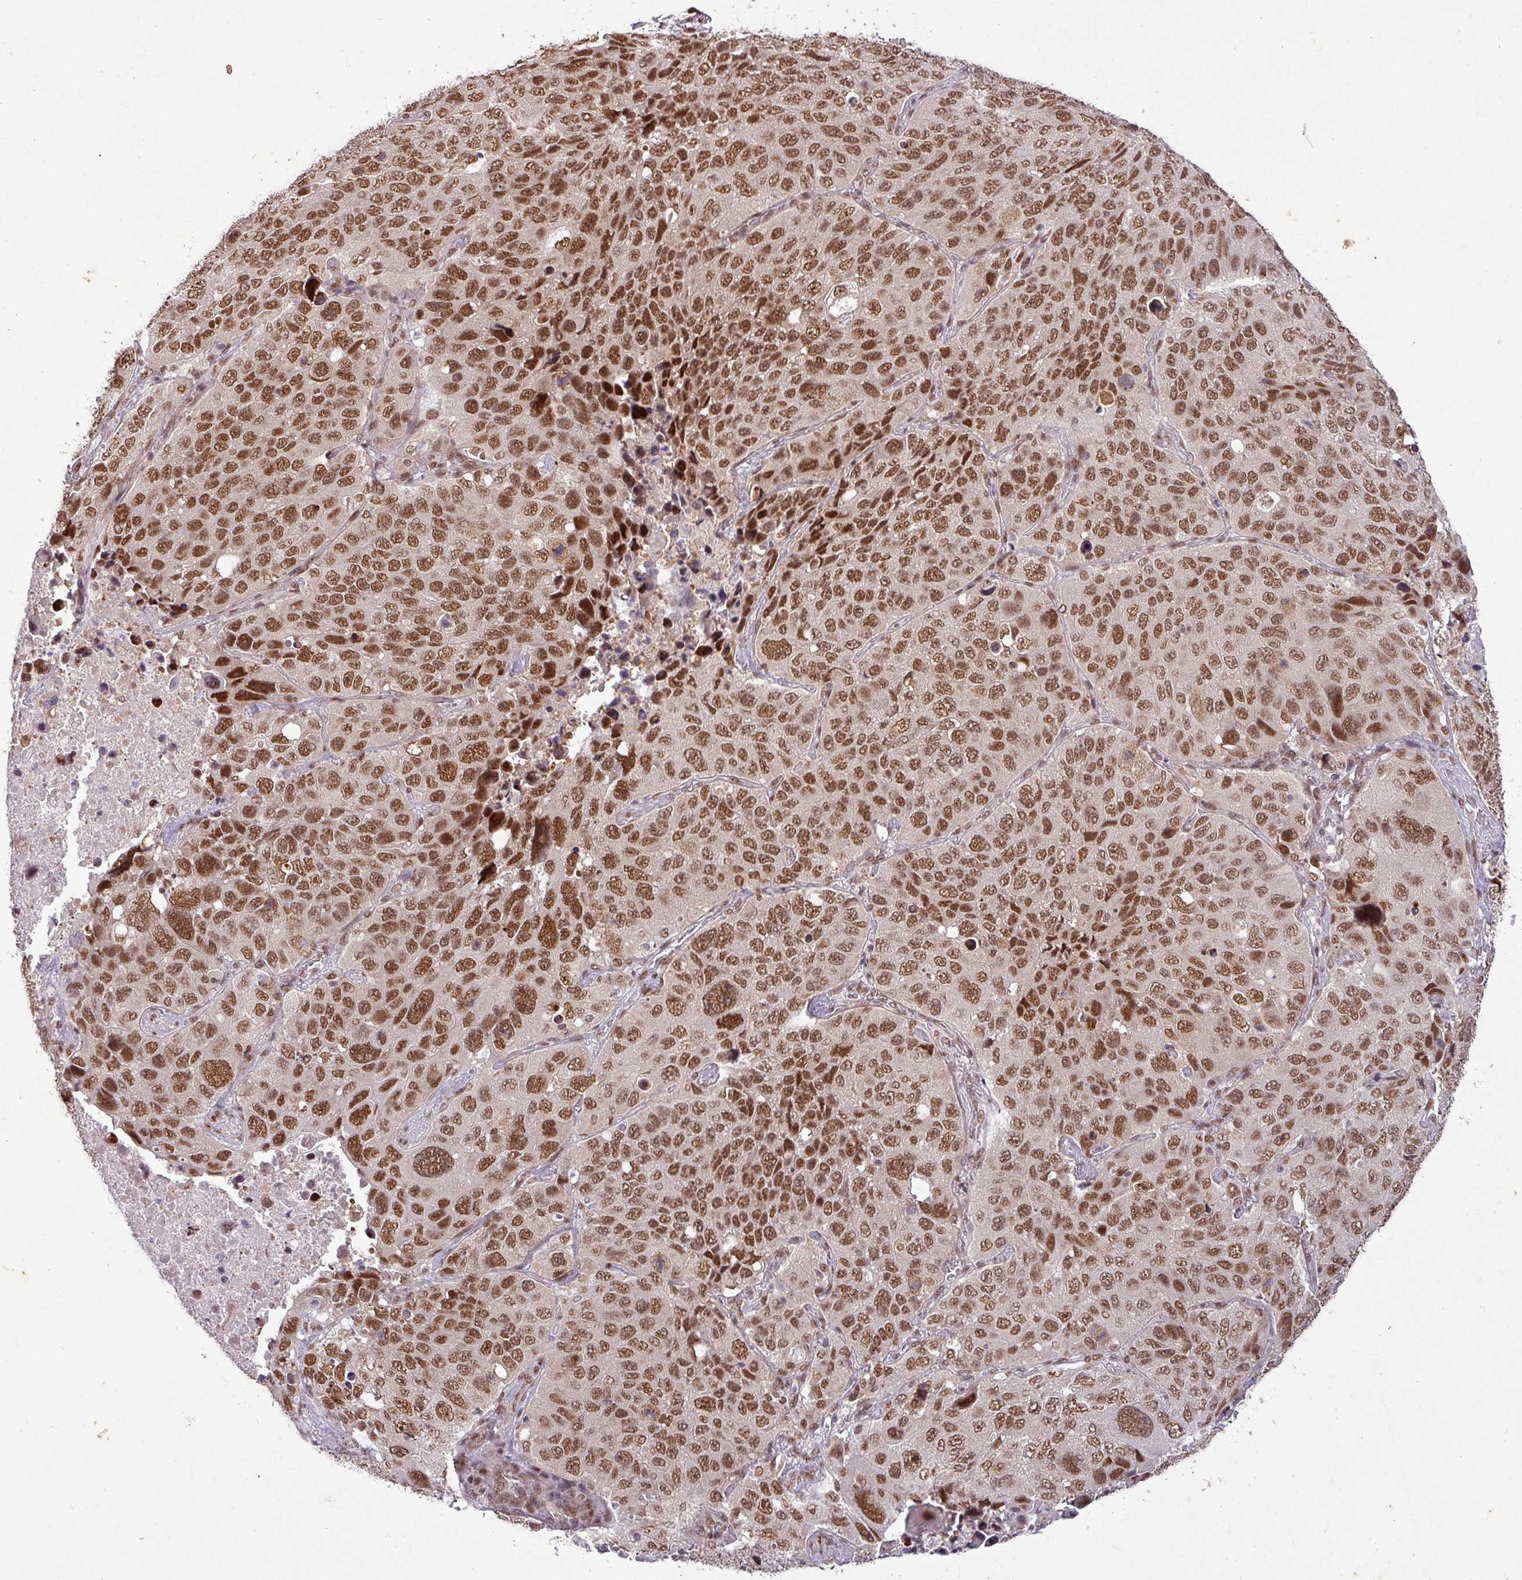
{"staining": {"intensity": "strong", "quantity": ">75%", "location": "nuclear"}, "tissue": "lung cancer", "cell_type": "Tumor cells", "image_type": "cancer", "snomed": [{"axis": "morphology", "description": "Squamous cell carcinoma, NOS"}, {"axis": "topography", "description": "Lung"}], "caption": "A brown stain highlights strong nuclear expression of a protein in lung cancer tumor cells.", "gene": "SRSF2", "patient": {"sex": "male", "age": 60}}